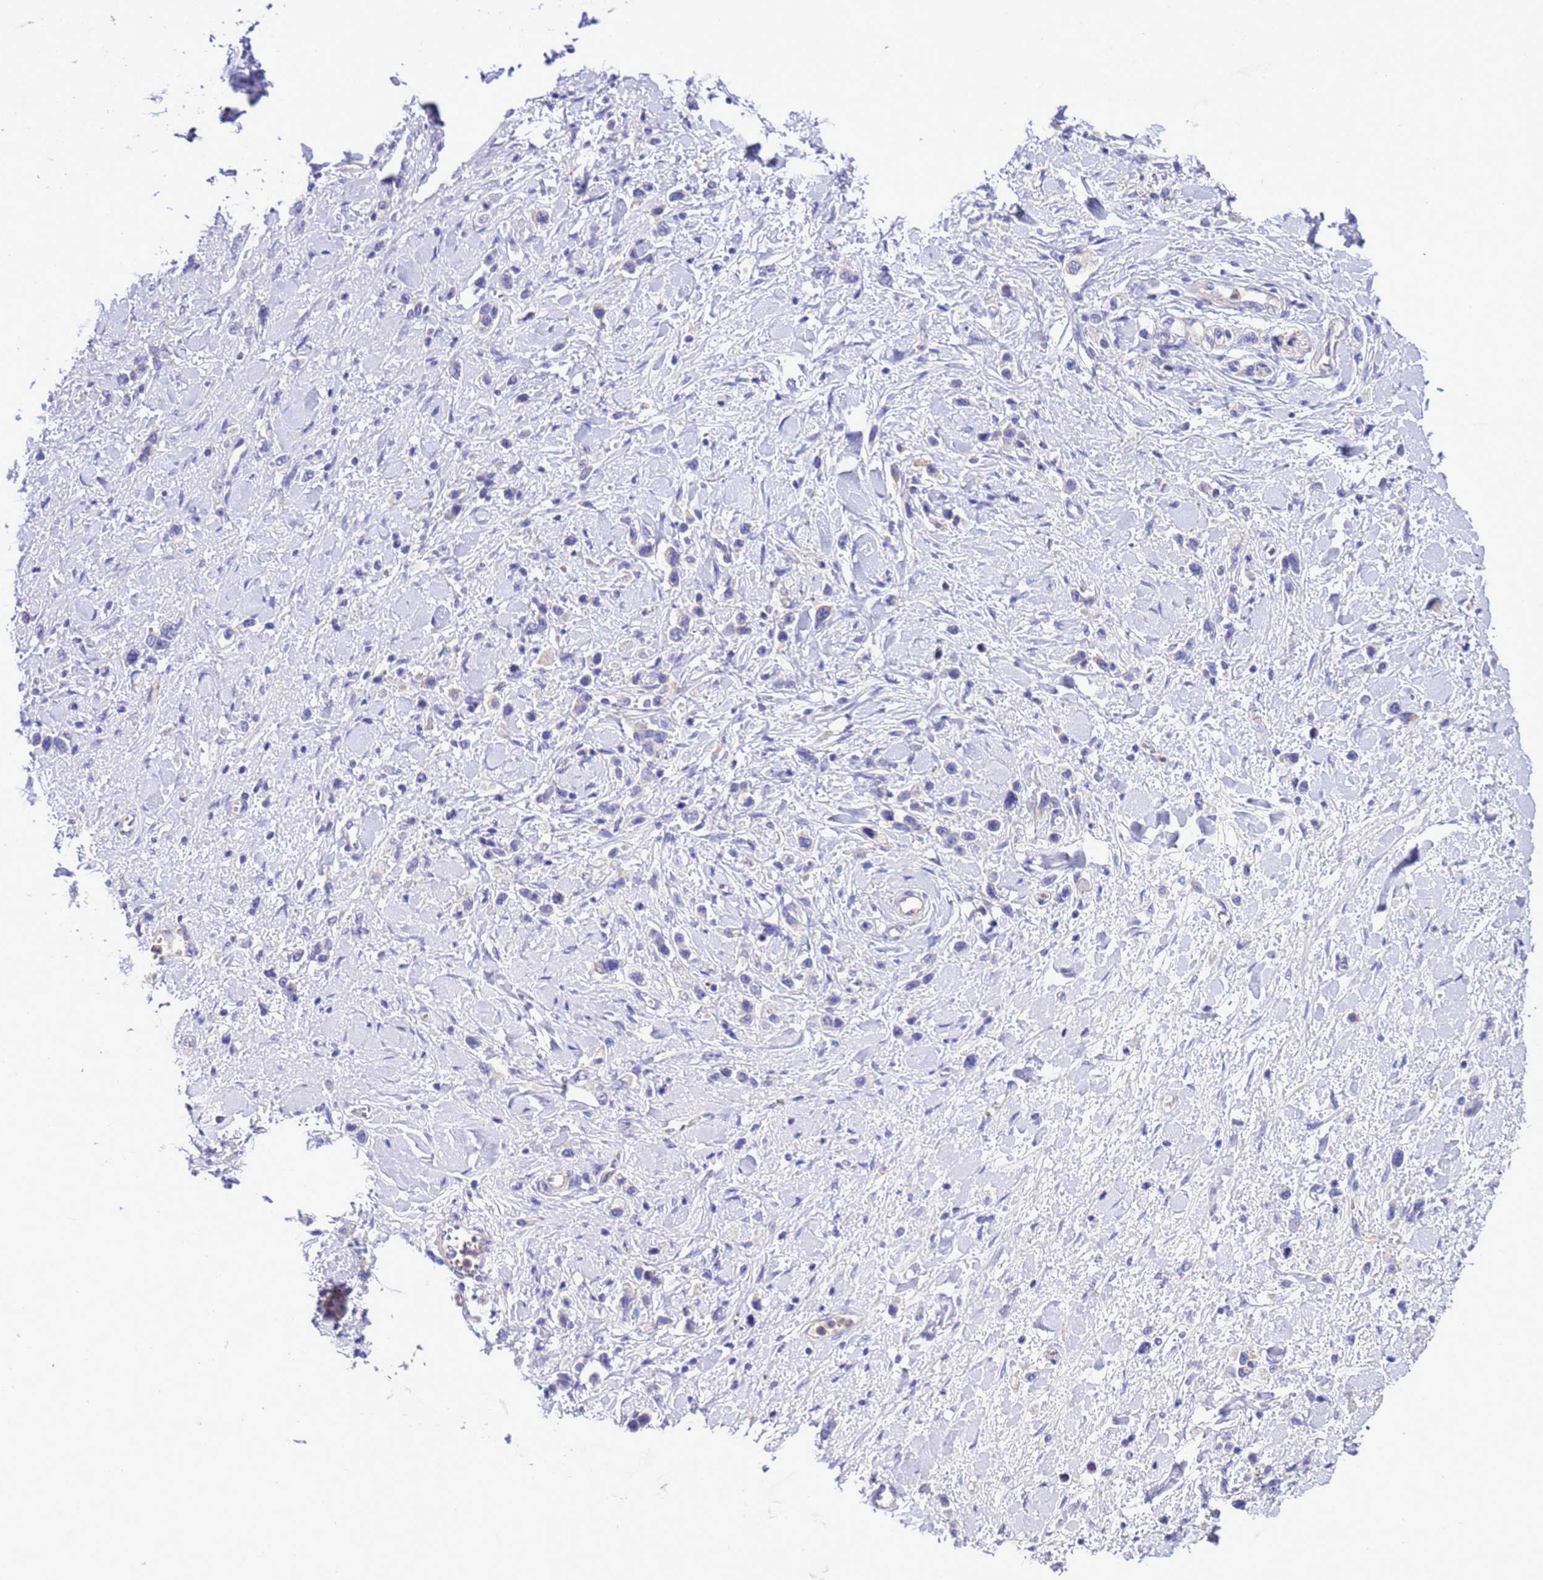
{"staining": {"intensity": "negative", "quantity": "none", "location": "none"}, "tissue": "stomach cancer", "cell_type": "Tumor cells", "image_type": "cancer", "snomed": [{"axis": "morphology", "description": "Normal tissue, NOS"}, {"axis": "morphology", "description": "Adenocarcinoma, NOS"}, {"axis": "topography", "description": "Stomach, upper"}, {"axis": "topography", "description": "Stomach"}], "caption": "This is an IHC micrograph of stomach adenocarcinoma. There is no staining in tumor cells.", "gene": "KICS2", "patient": {"sex": "female", "age": 65}}